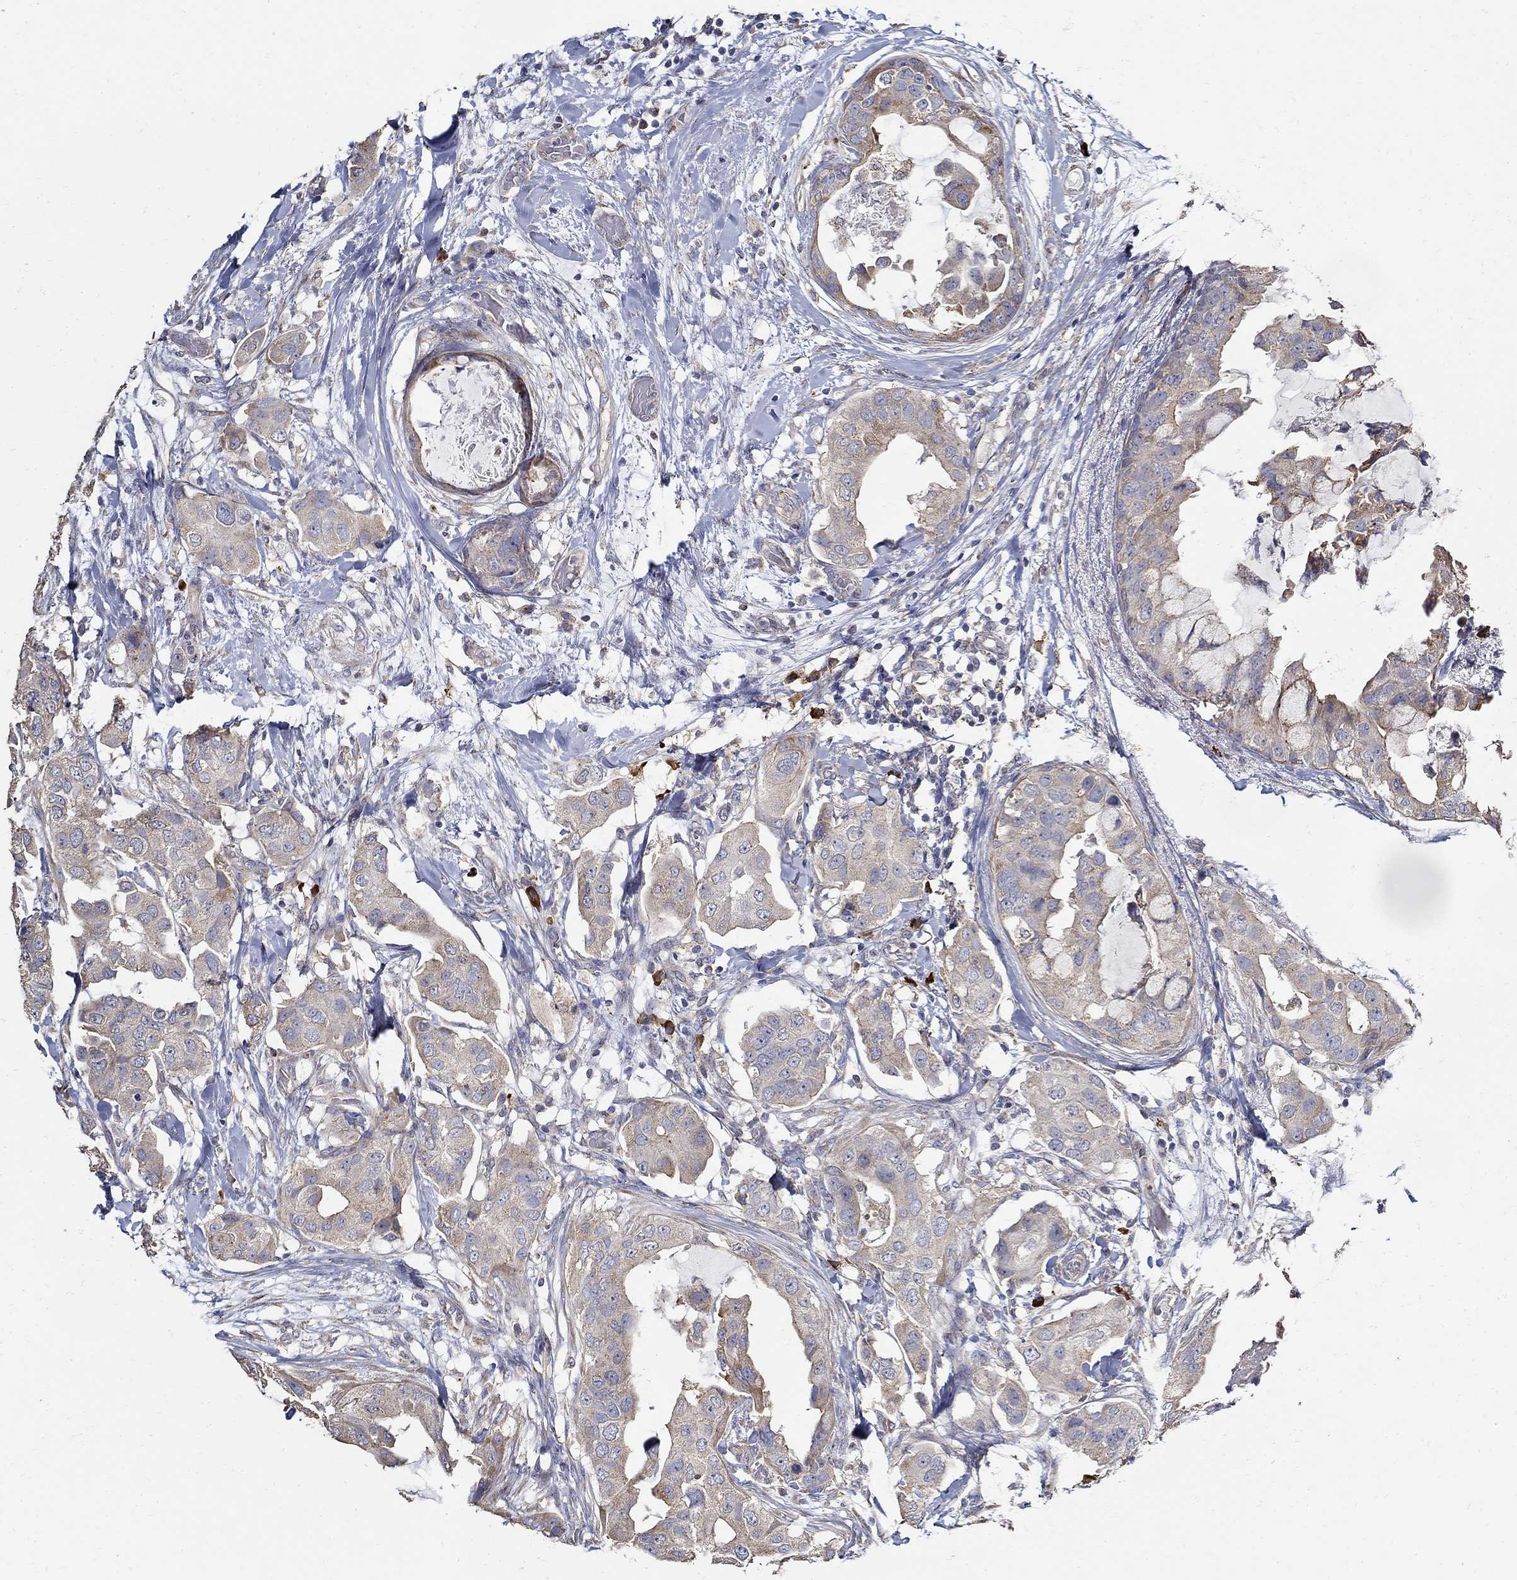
{"staining": {"intensity": "weak", "quantity": "25%-75%", "location": "cytoplasmic/membranous"}, "tissue": "breast cancer", "cell_type": "Tumor cells", "image_type": "cancer", "snomed": [{"axis": "morphology", "description": "Normal tissue, NOS"}, {"axis": "morphology", "description": "Duct carcinoma"}, {"axis": "topography", "description": "Breast"}], "caption": "This is an image of immunohistochemistry (IHC) staining of intraductal carcinoma (breast), which shows weak expression in the cytoplasmic/membranous of tumor cells.", "gene": "EMILIN3", "patient": {"sex": "female", "age": 40}}